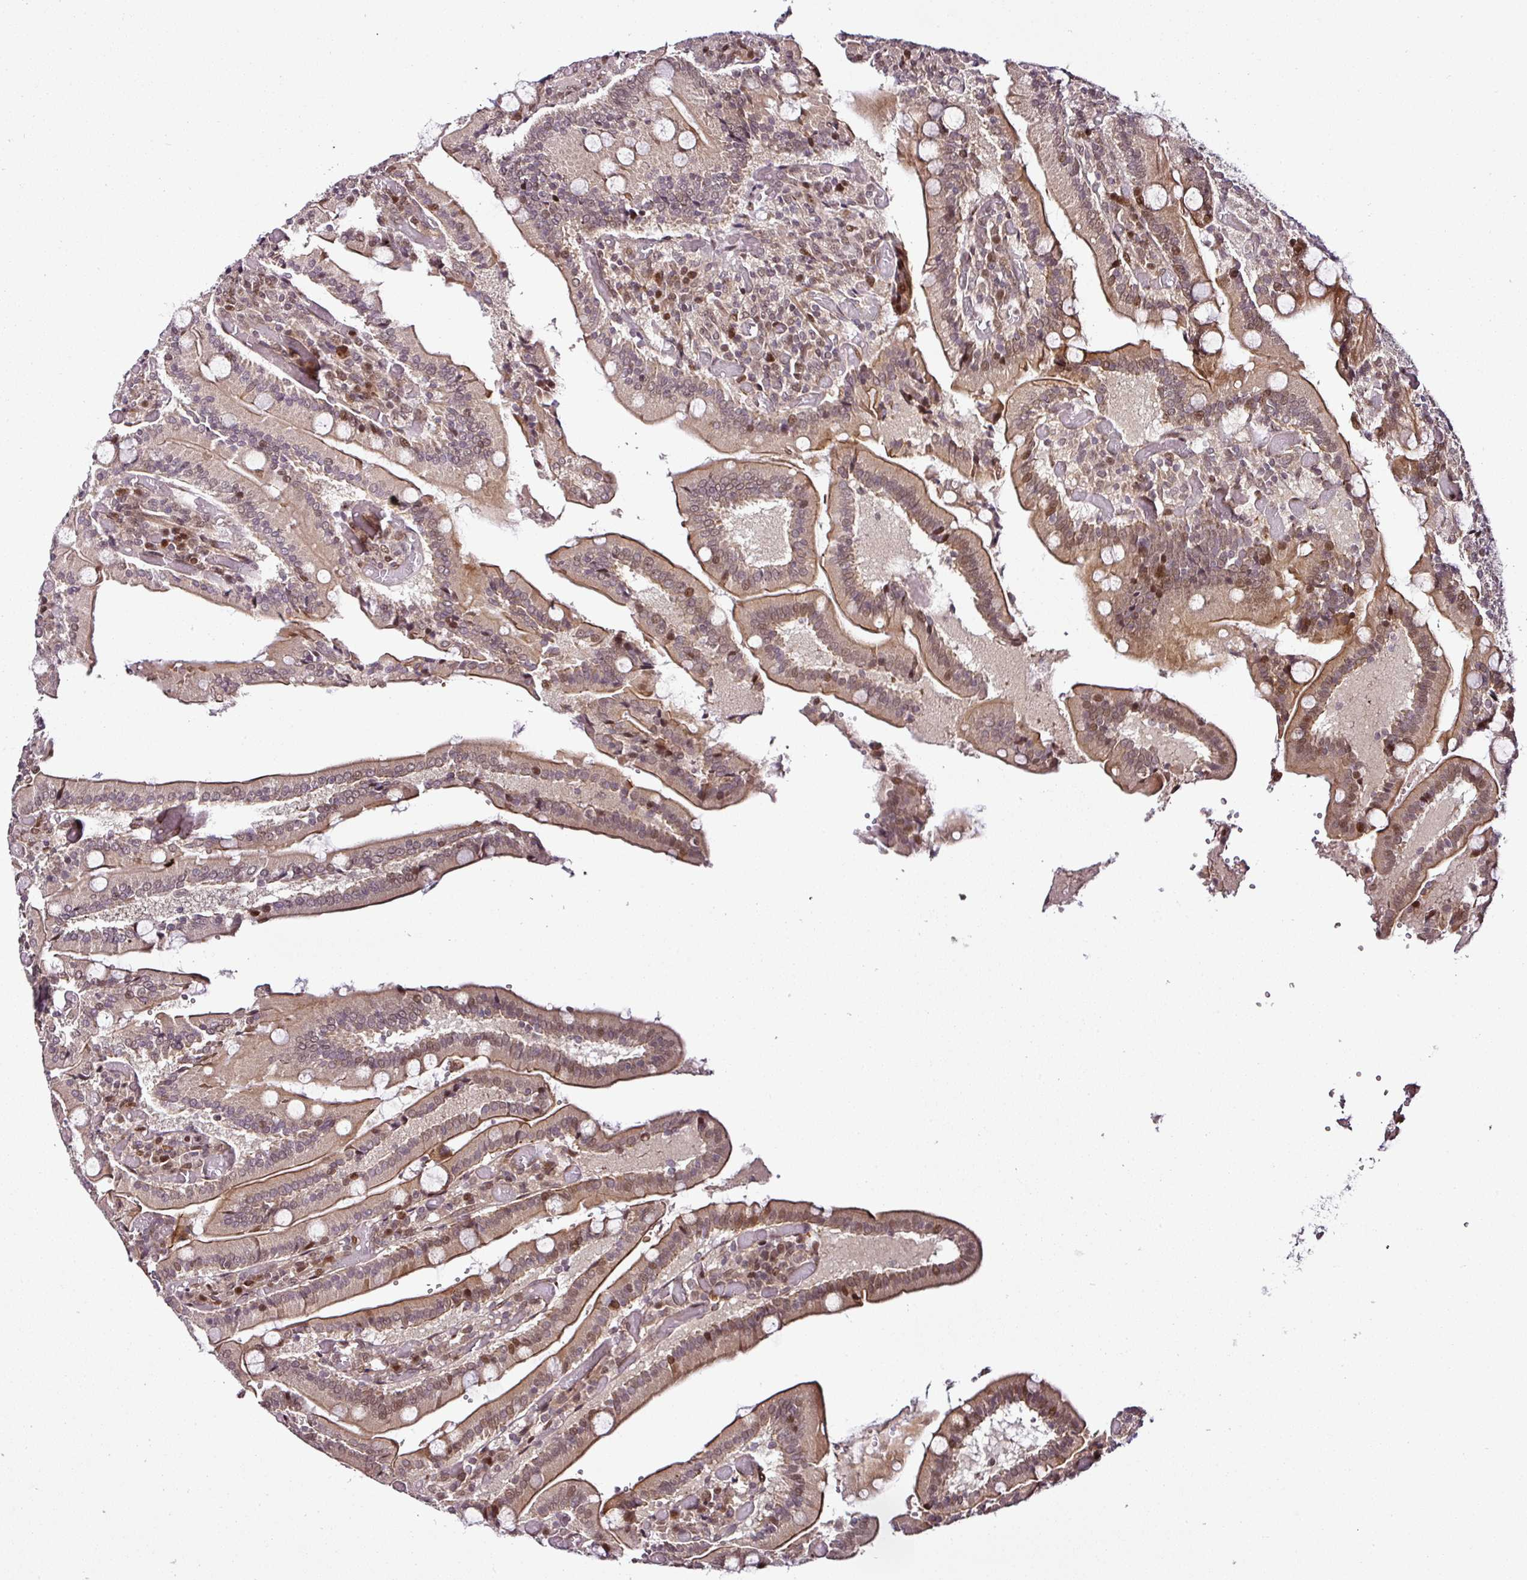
{"staining": {"intensity": "moderate", "quantity": "25%-75%", "location": "cytoplasmic/membranous,nuclear"}, "tissue": "duodenum", "cell_type": "Glandular cells", "image_type": "normal", "snomed": [{"axis": "morphology", "description": "Normal tissue, NOS"}, {"axis": "topography", "description": "Duodenum"}], "caption": "Immunohistochemistry (DAB (3,3'-diaminobenzidine)) staining of unremarkable human duodenum exhibits moderate cytoplasmic/membranous,nuclear protein positivity in approximately 25%-75% of glandular cells. (DAB IHC, brown staining for protein, blue staining for nuclei).", "gene": "COPRS", "patient": {"sex": "female", "age": 62}}